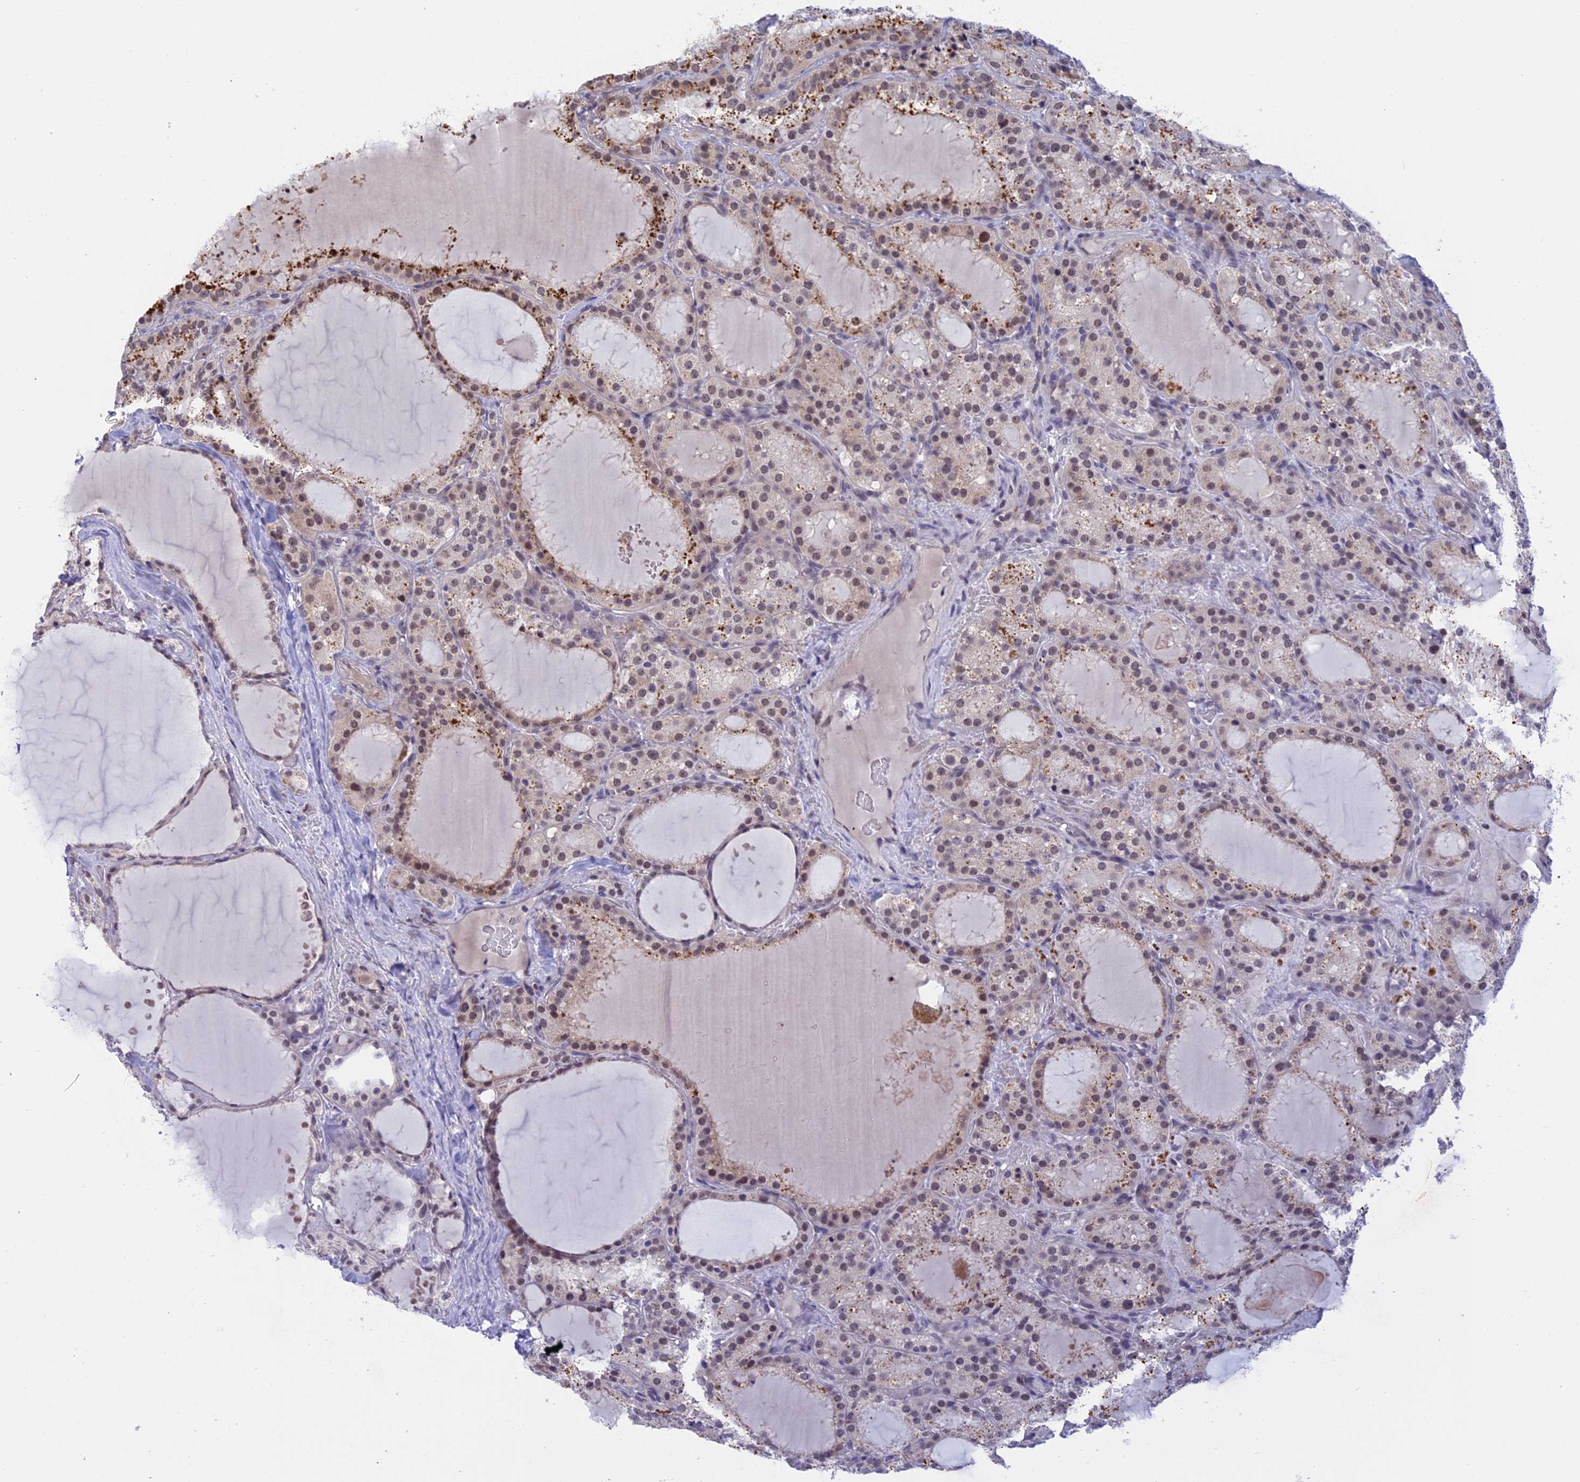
{"staining": {"intensity": "moderate", "quantity": "25%-75%", "location": "cytoplasmic/membranous,nuclear"}, "tissue": "thyroid cancer", "cell_type": "Tumor cells", "image_type": "cancer", "snomed": [{"axis": "morphology", "description": "Papillary adenocarcinoma, NOS"}, {"axis": "topography", "description": "Thyroid gland"}], "caption": "A medium amount of moderate cytoplasmic/membranous and nuclear positivity is identified in approximately 25%-75% of tumor cells in thyroid cancer (papillary adenocarcinoma) tissue.", "gene": "POLR2C", "patient": {"sex": "male", "age": 77}}